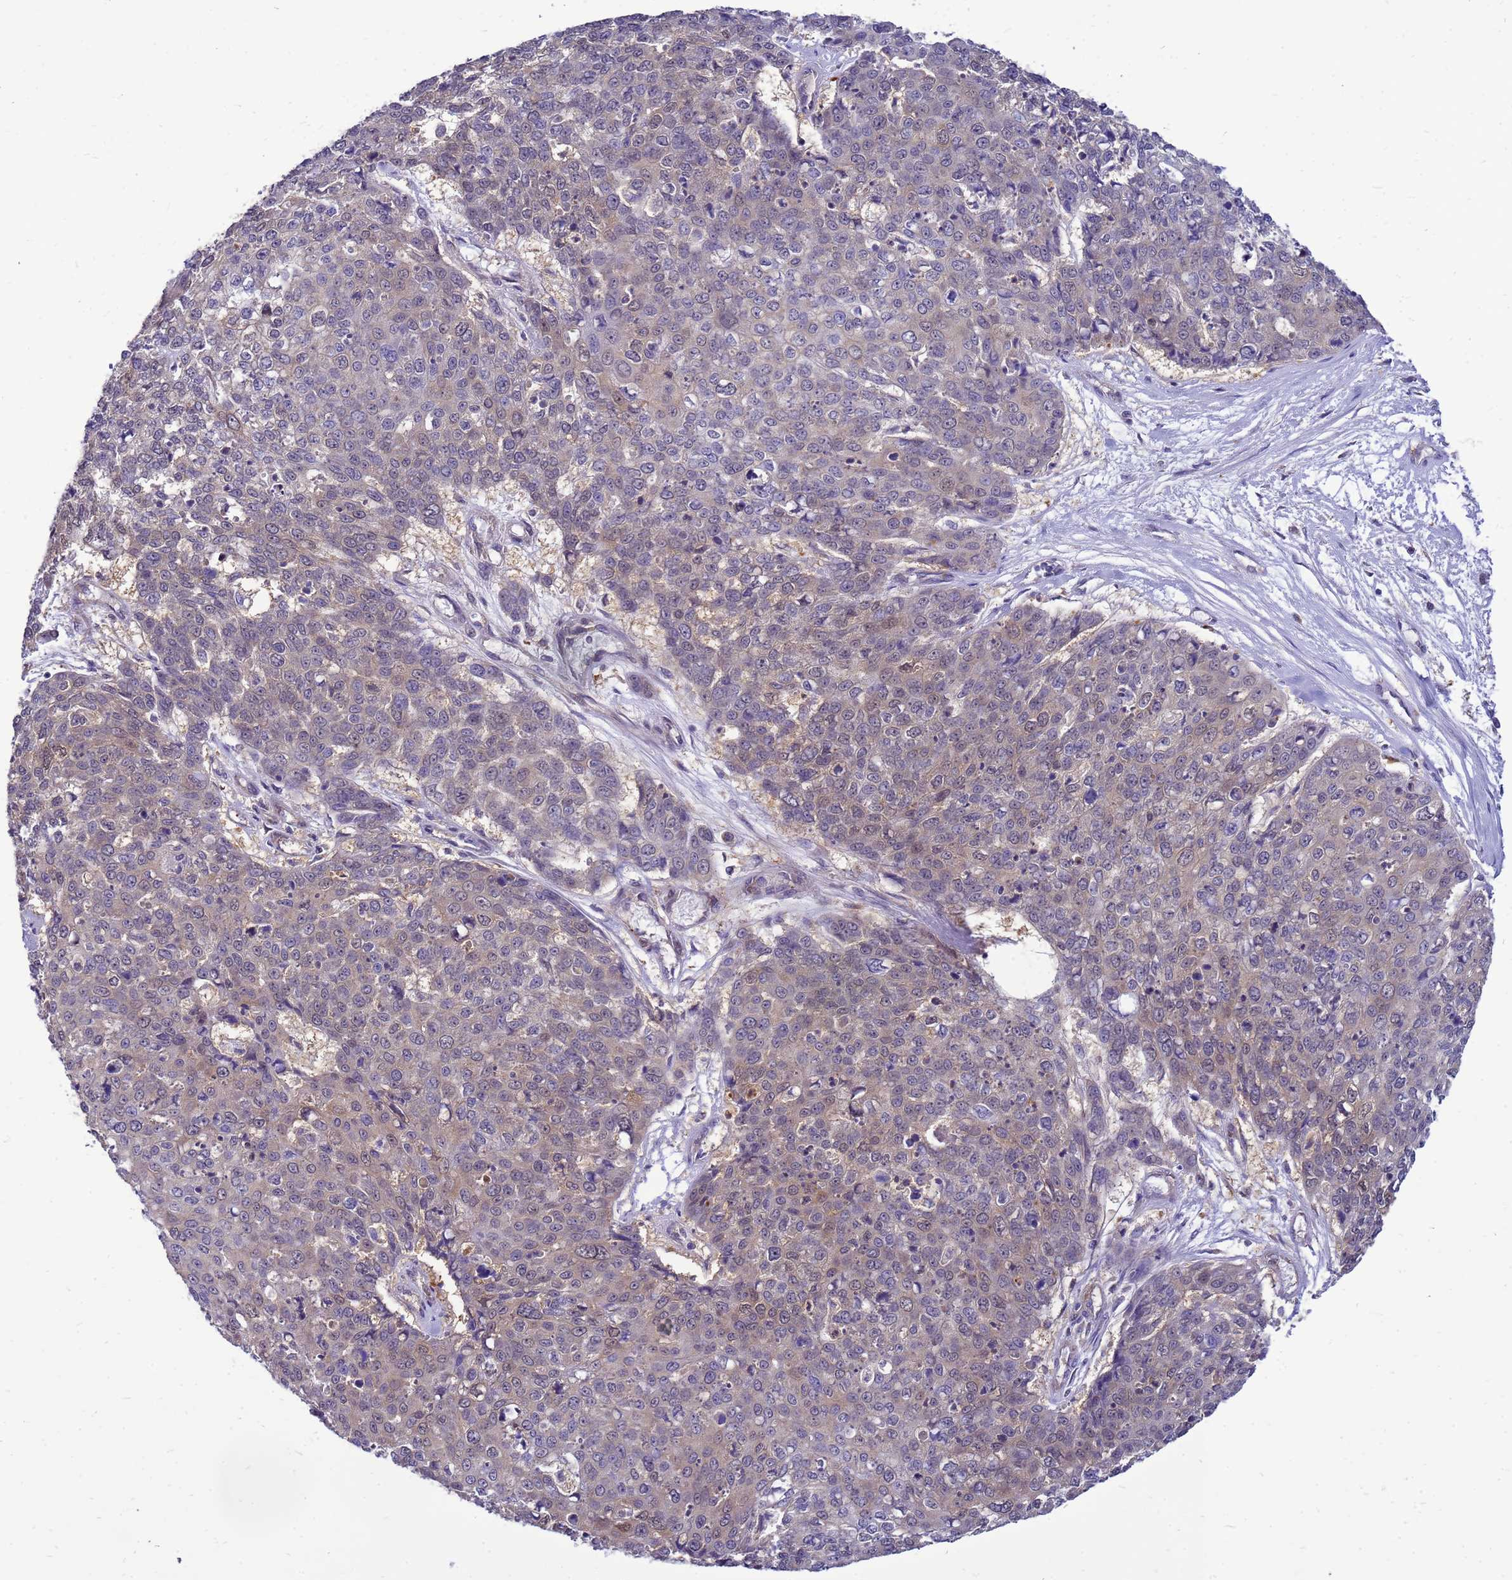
{"staining": {"intensity": "moderate", "quantity": "25%-75%", "location": "cytoplasmic/membranous"}, "tissue": "skin cancer", "cell_type": "Tumor cells", "image_type": "cancer", "snomed": [{"axis": "morphology", "description": "Squamous cell carcinoma, NOS"}, {"axis": "topography", "description": "Skin"}], "caption": "Skin squamous cell carcinoma stained with a protein marker exhibits moderate staining in tumor cells.", "gene": "ENOPH1", "patient": {"sex": "male", "age": 71}}